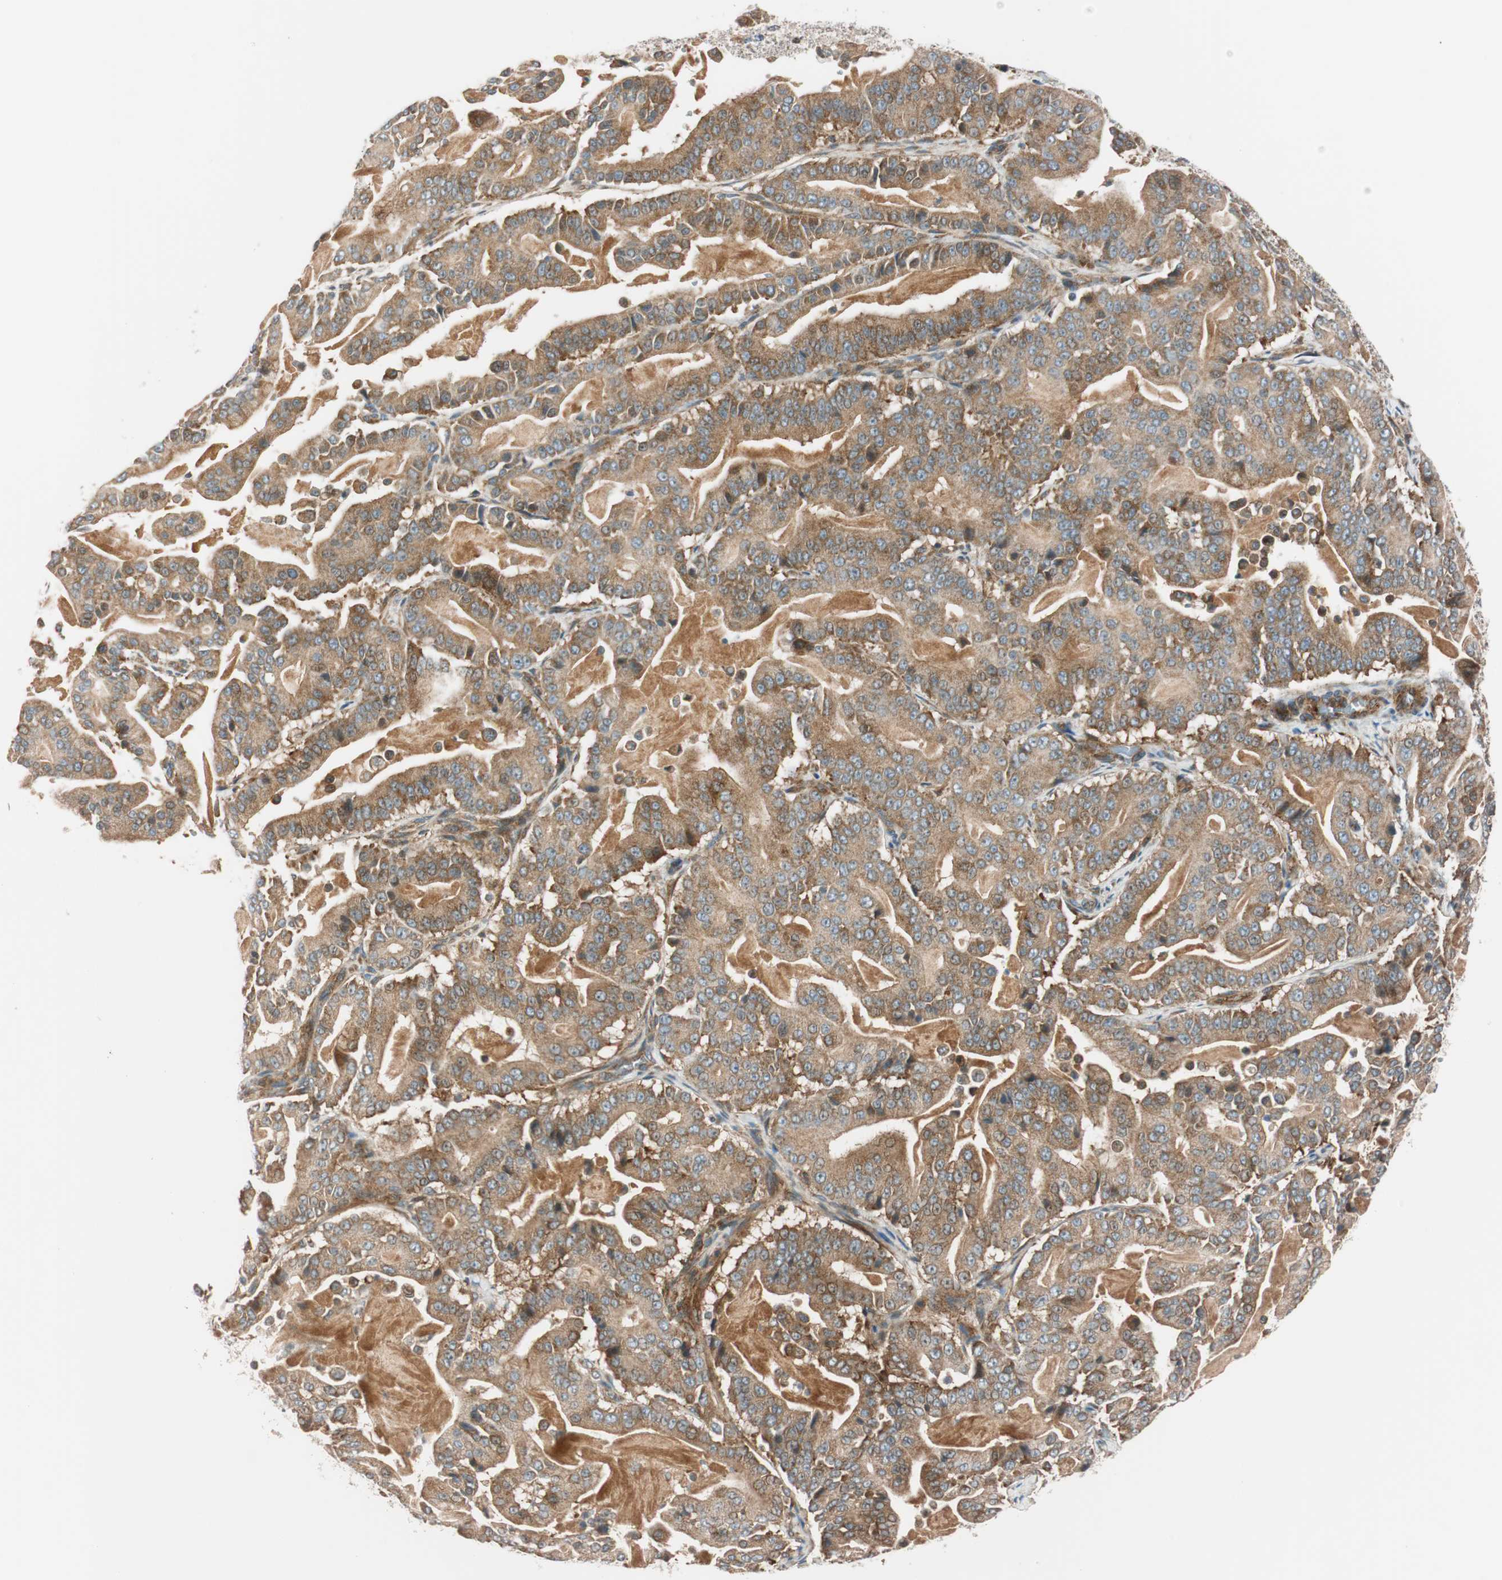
{"staining": {"intensity": "moderate", "quantity": ">75%", "location": "cytoplasmic/membranous"}, "tissue": "pancreatic cancer", "cell_type": "Tumor cells", "image_type": "cancer", "snomed": [{"axis": "morphology", "description": "Adenocarcinoma, NOS"}, {"axis": "topography", "description": "Pancreas"}], "caption": "Pancreatic cancer tissue reveals moderate cytoplasmic/membranous staining in about >75% of tumor cells", "gene": "ABI1", "patient": {"sex": "male", "age": 63}}